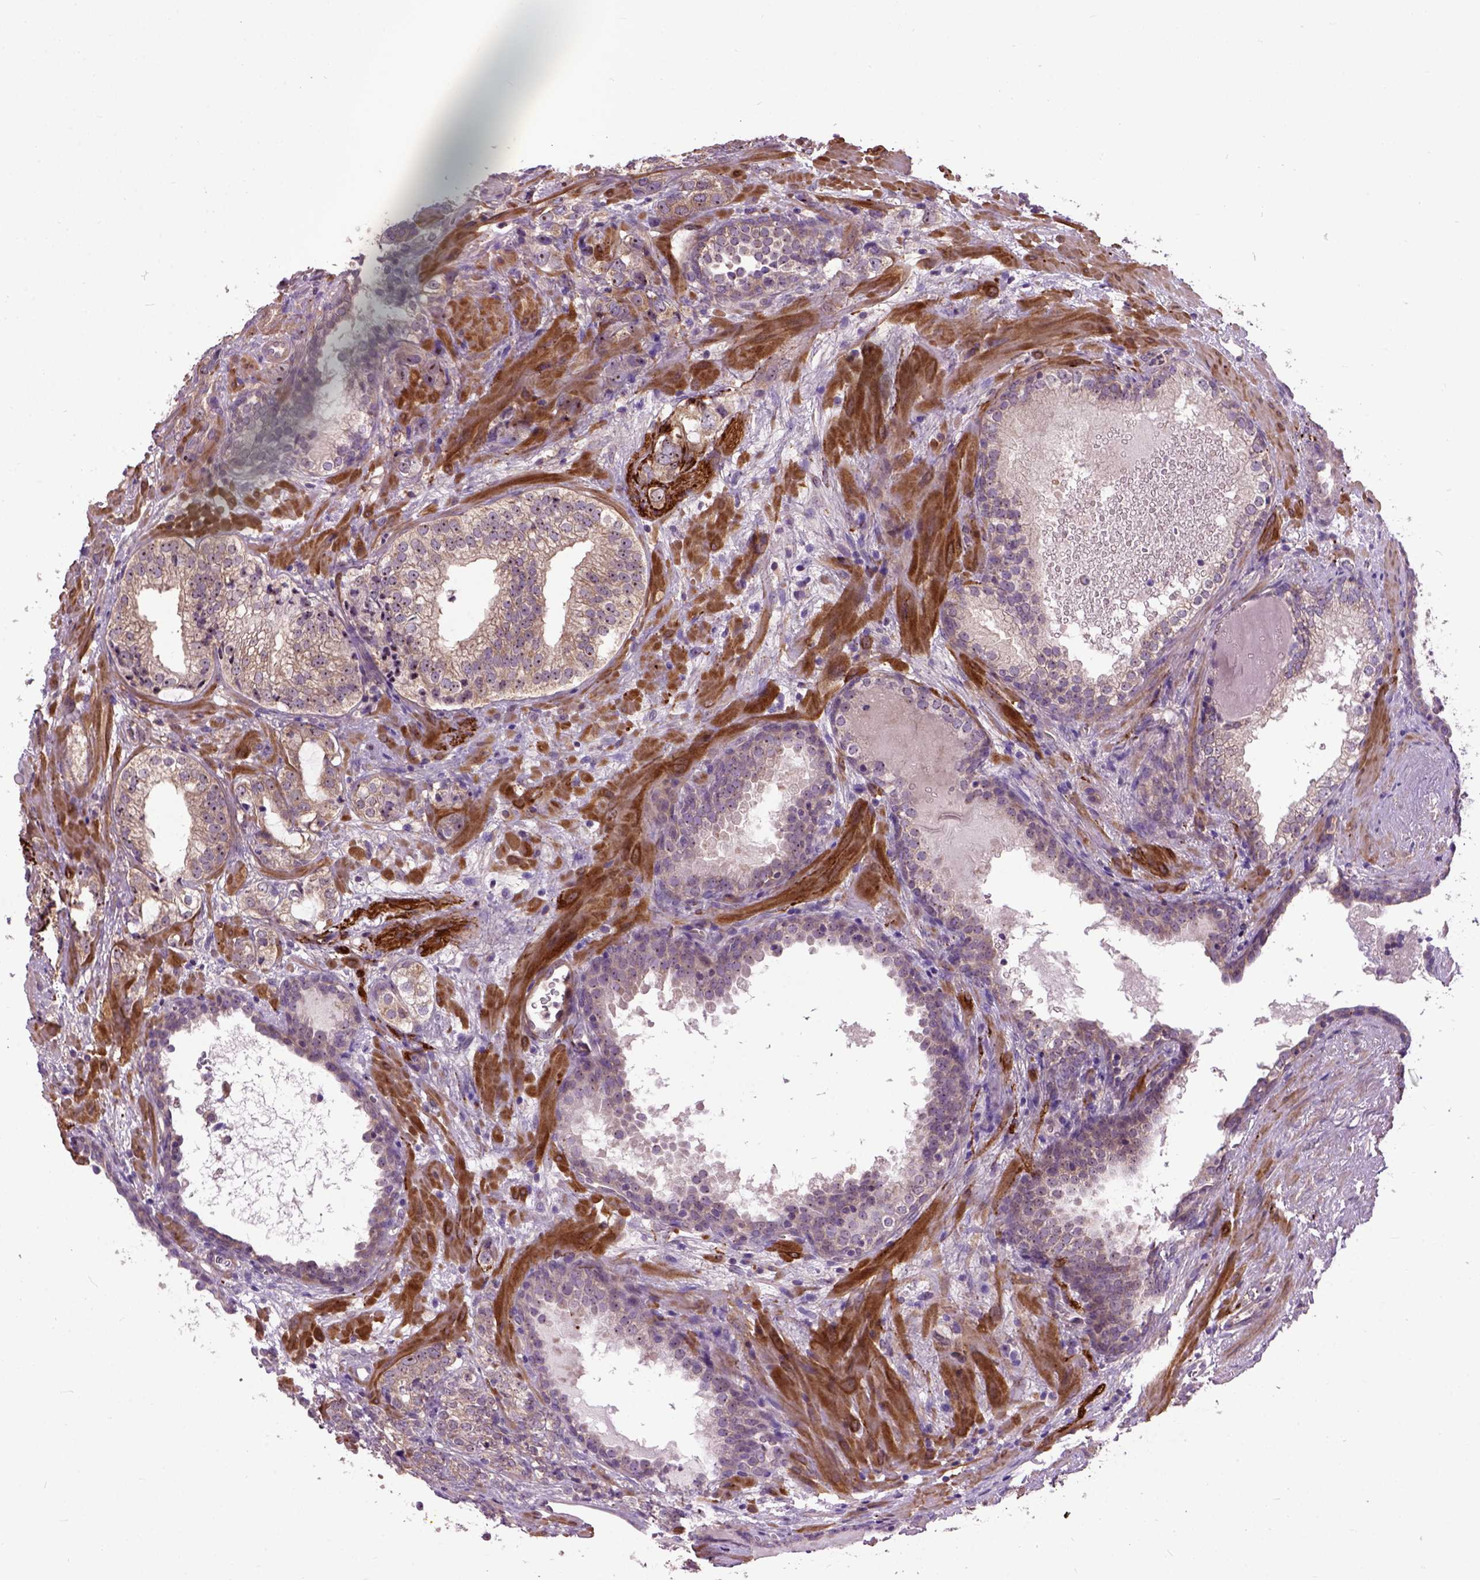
{"staining": {"intensity": "weak", "quantity": "25%-75%", "location": "cytoplasmic/membranous"}, "tissue": "prostate cancer", "cell_type": "Tumor cells", "image_type": "cancer", "snomed": [{"axis": "morphology", "description": "Adenocarcinoma, NOS"}, {"axis": "topography", "description": "Prostate and seminal vesicle, NOS"}], "caption": "This is an image of immunohistochemistry staining of prostate adenocarcinoma, which shows weak staining in the cytoplasmic/membranous of tumor cells.", "gene": "MAPT", "patient": {"sex": "male", "age": 63}}